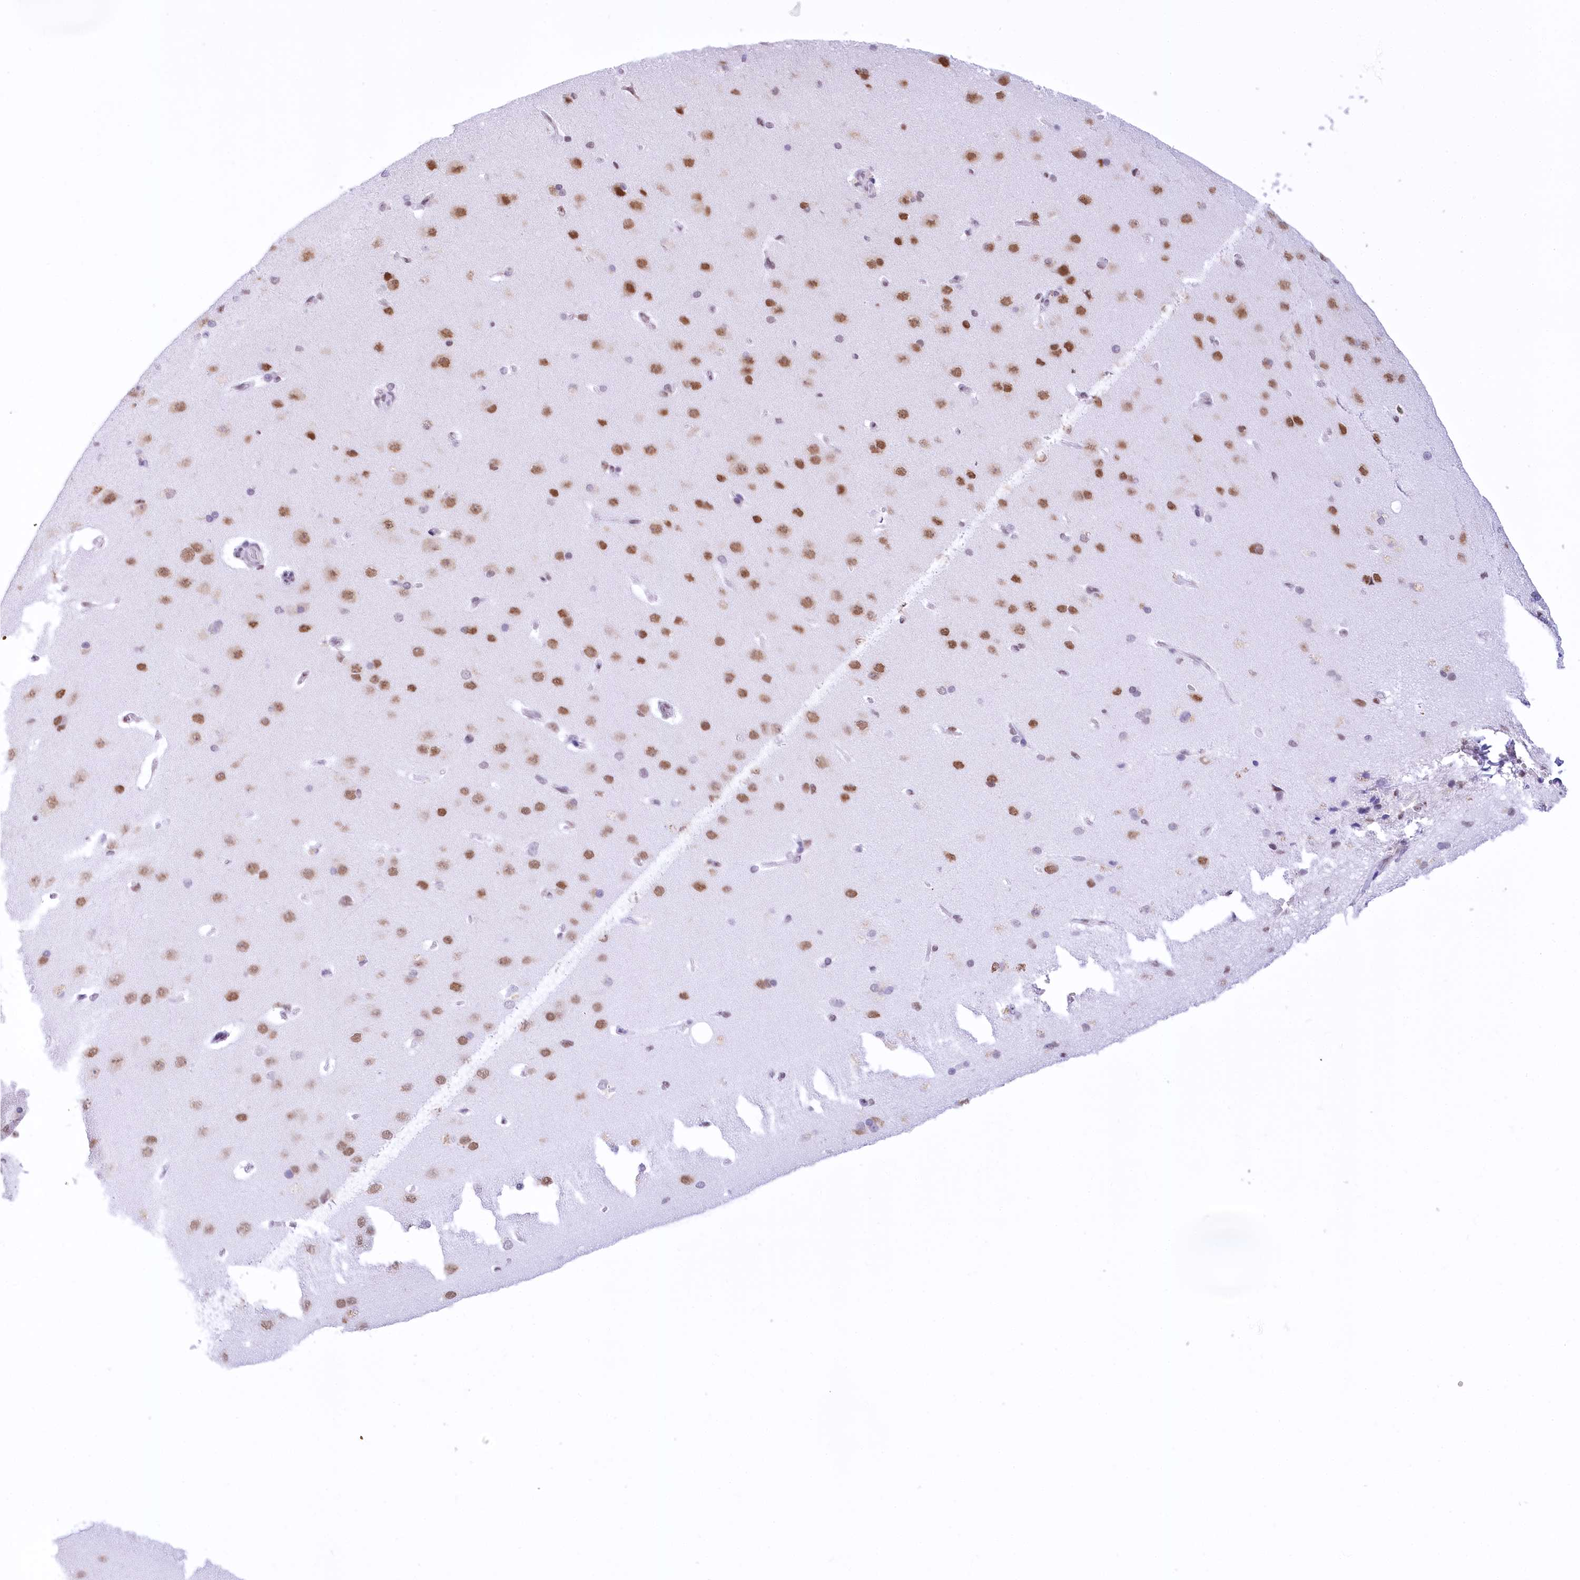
{"staining": {"intensity": "weak", "quantity": "25%-75%", "location": "nuclear"}, "tissue": "cerebral cortex", "cell_type": "Endothelial cells", "image_type": "normal", "snomed": [{"axis": "morphology", "description": "Normal tissue, NOS"}, {"axis": "topography", "description": "Cerebral cortex"}], "caption": "A brown stain shows weak nuclear expression of a protein in endothelial cells of benign cerebral cortex. The protein is stained brown, and the nuclei are stained in blue (DAB (3,3'-diaminobenzidine) IHC with brightfield microscopy, high magnification).", "gene": "HNRNPA0", "patient": {"sex": "male", "age": 62}}